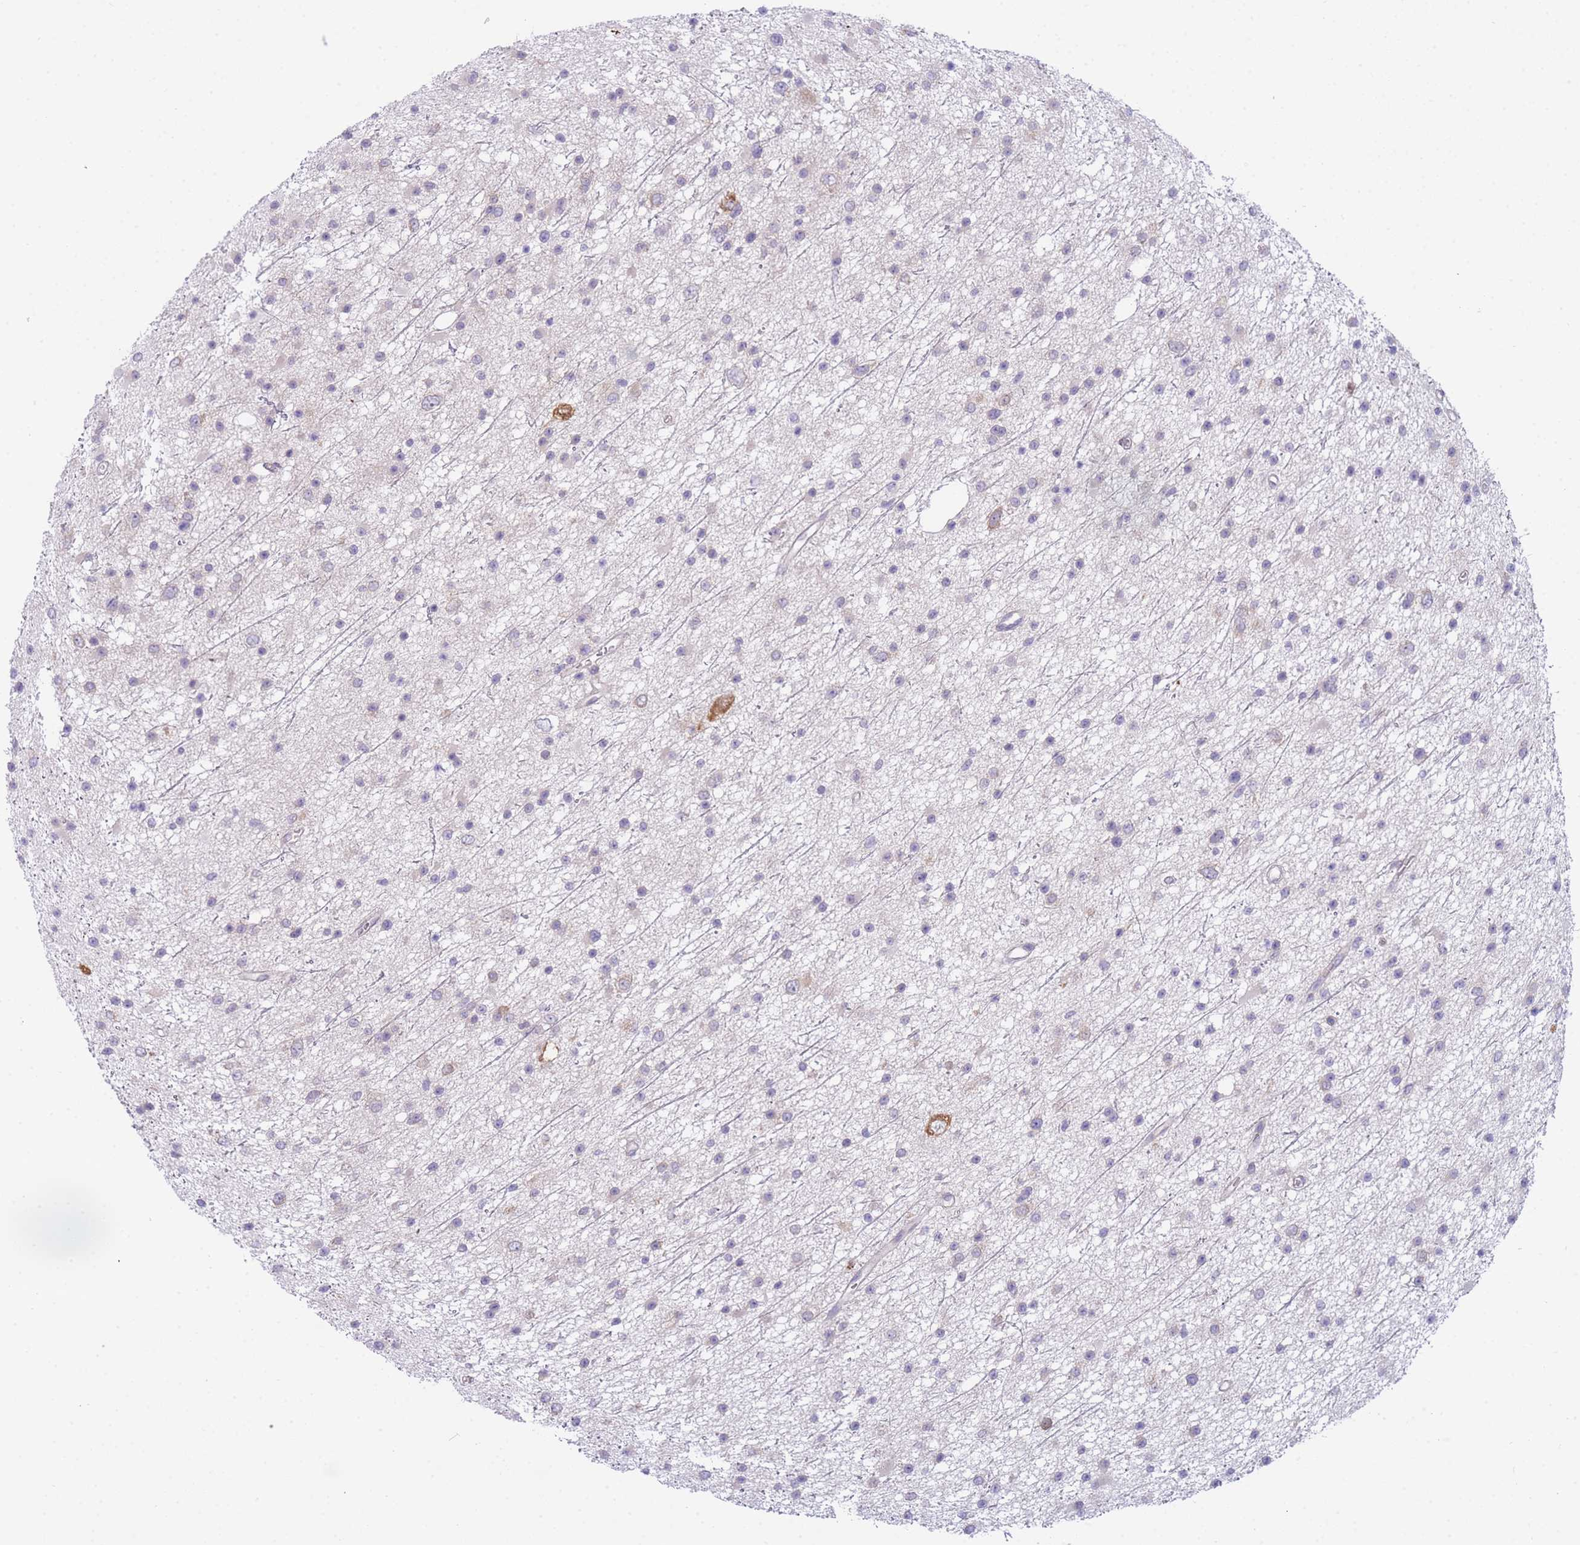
{"staining": {"intensity": "negative", "quantity": "none", "location": "none"}, "tissue": "glioma", "cell_type": "Tumor cells", "image_type": "cancer", "snomed": [{"axis": "morphology", "description": "Glioma, malignant, Low grade"}, {"axis": "topography", "description": "Cerebral cortex"}], "caption": "An immunohistochemistry photomicrograph of malignant glioma (low-grade) is shown. There is no staining in tumor cells of malignant glioma (low-grade).", "gene": "ZNF510", "patient": {"sex": "female", "age": 39}}